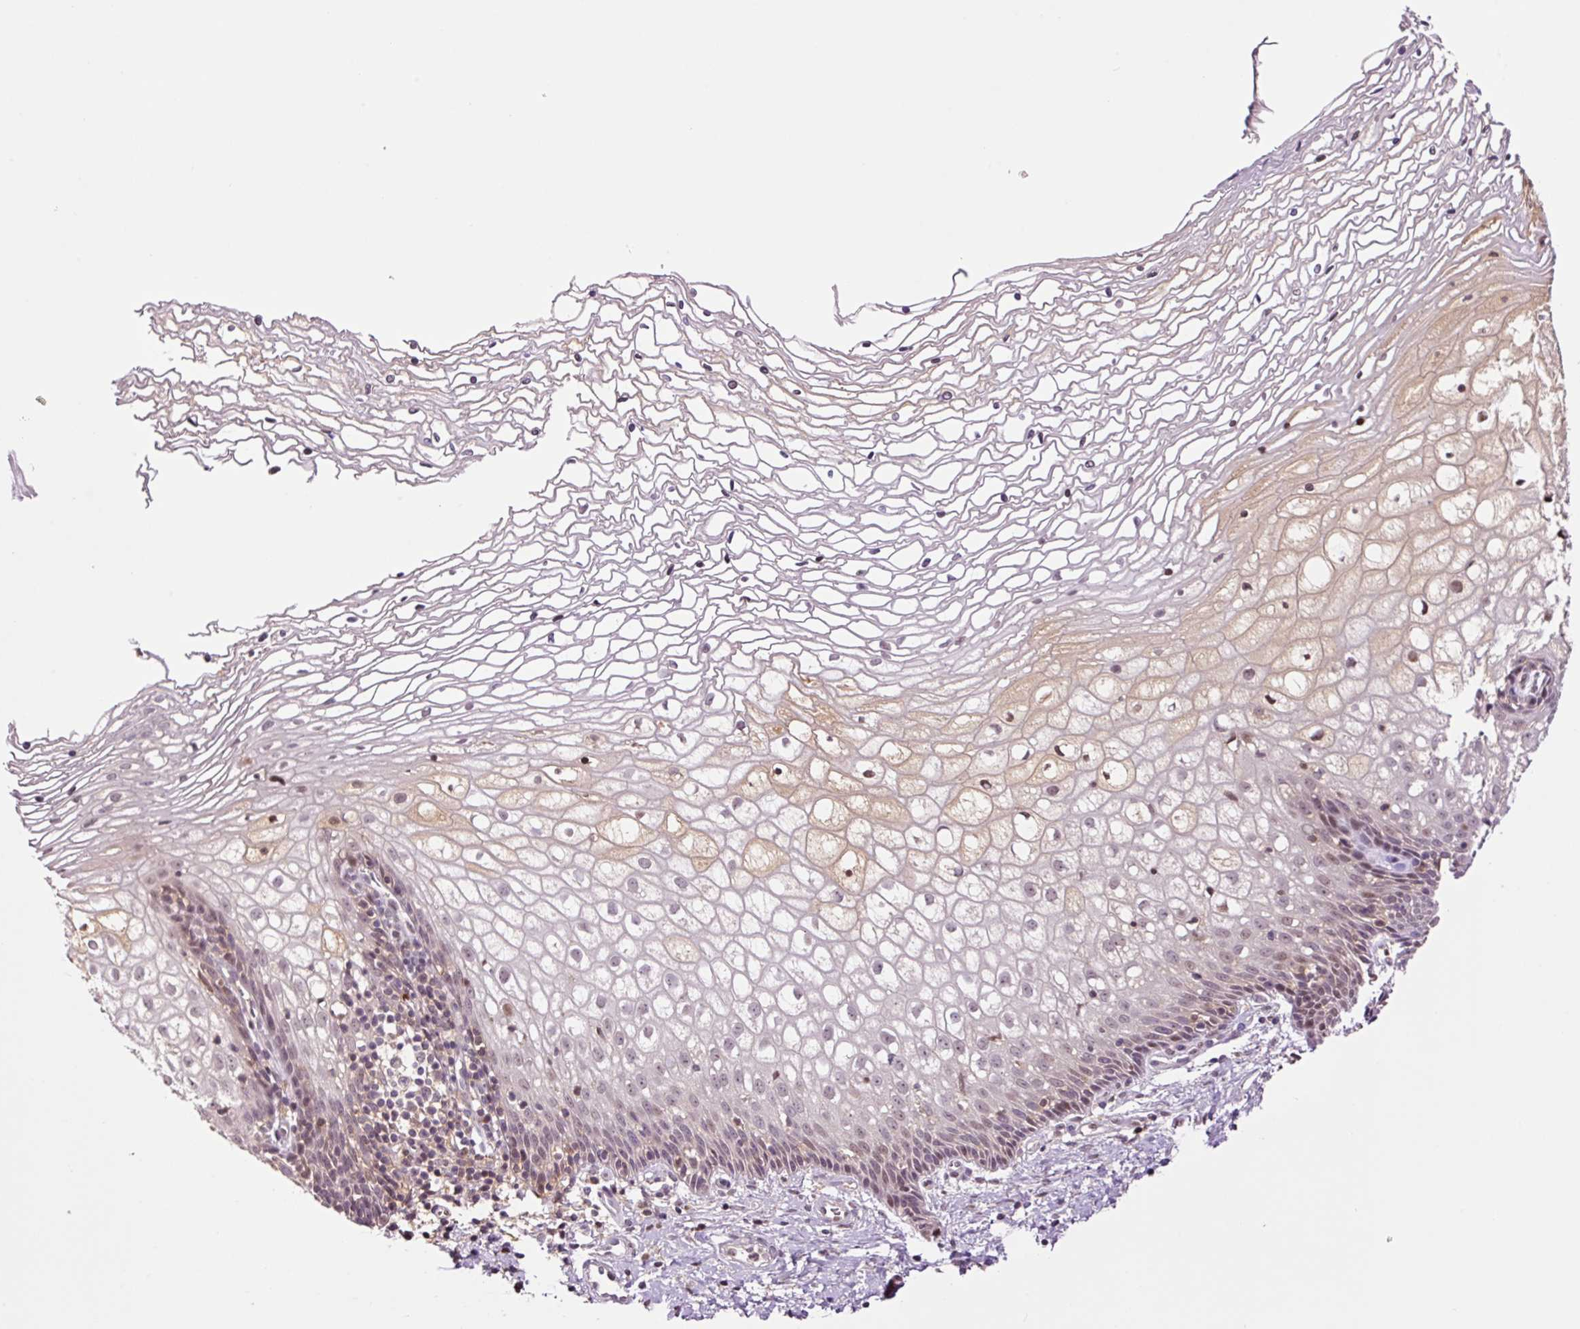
{"staining": {"intensity": "weak", "quantity": "<25%", "location": "nuclear"}, "tissue": "cervix", "cell_type": "Glandular cells", "image_type": "normal", "snomed": [{"axis": "morphology", "description": "Normal tissue, NOS"}, {"axis": "topography", "description": "Cervix"}], "caption": "DAB immunohistochemical staining of benign cervix displays no significant expression in glandular cells.", "gene": "DPPA4", "patient": {"sex": "female", "age": 36}}